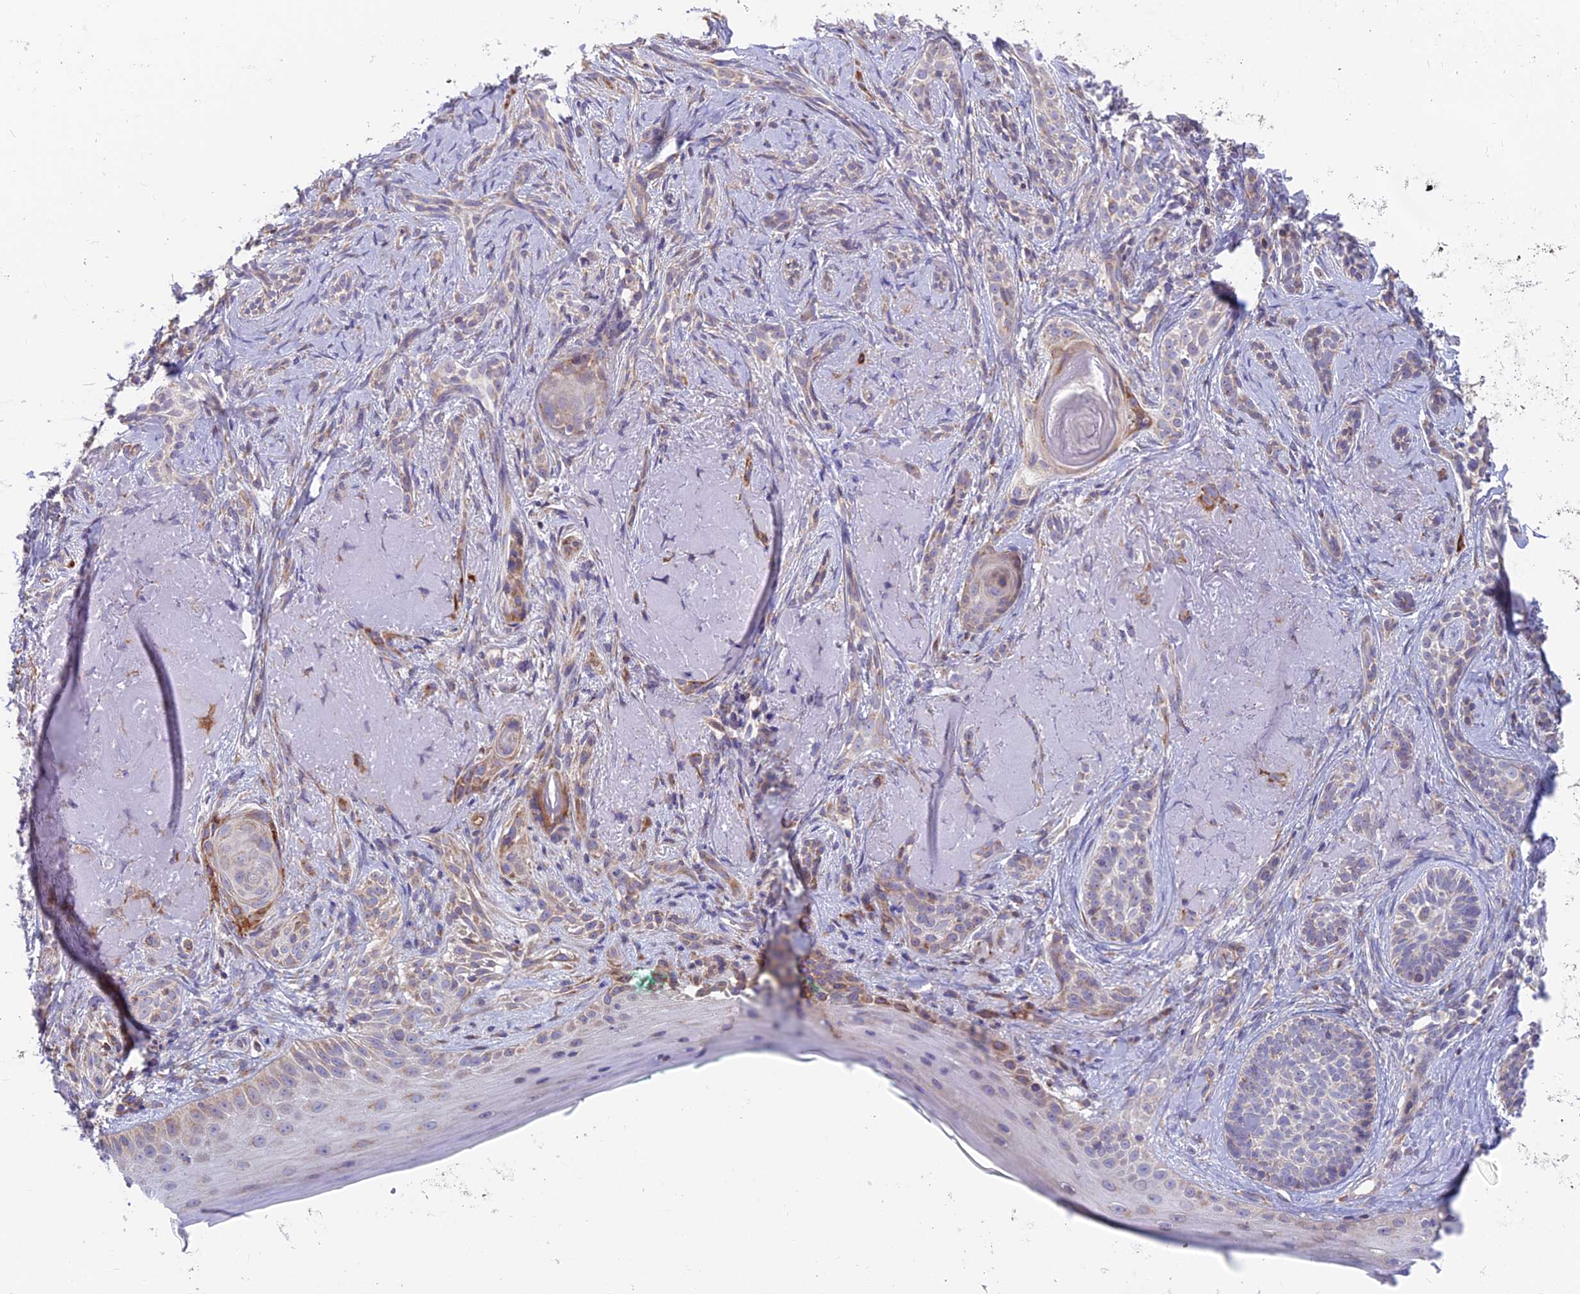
{"staining": {"intensity": "negative", "quantity": "none", "location": "none"}, "tissue": "skin cancer", "cell_type": "Tumor cells", "image_type": "cancer", "snomed": [{"axis": "morphology", "description": "Basal cell carcinoma"}, {"axis": "topography", "description": "Skin"}], "caption": "This histopathology image is of skin cancer stained with immunohistochemistry (IHC) to label a protein in brown with the nuclei are counter-stained blue. There is no positivity in tumor cells.", "gene": "TBC1D20", "patient": {"sex": "male", "age": 71}}